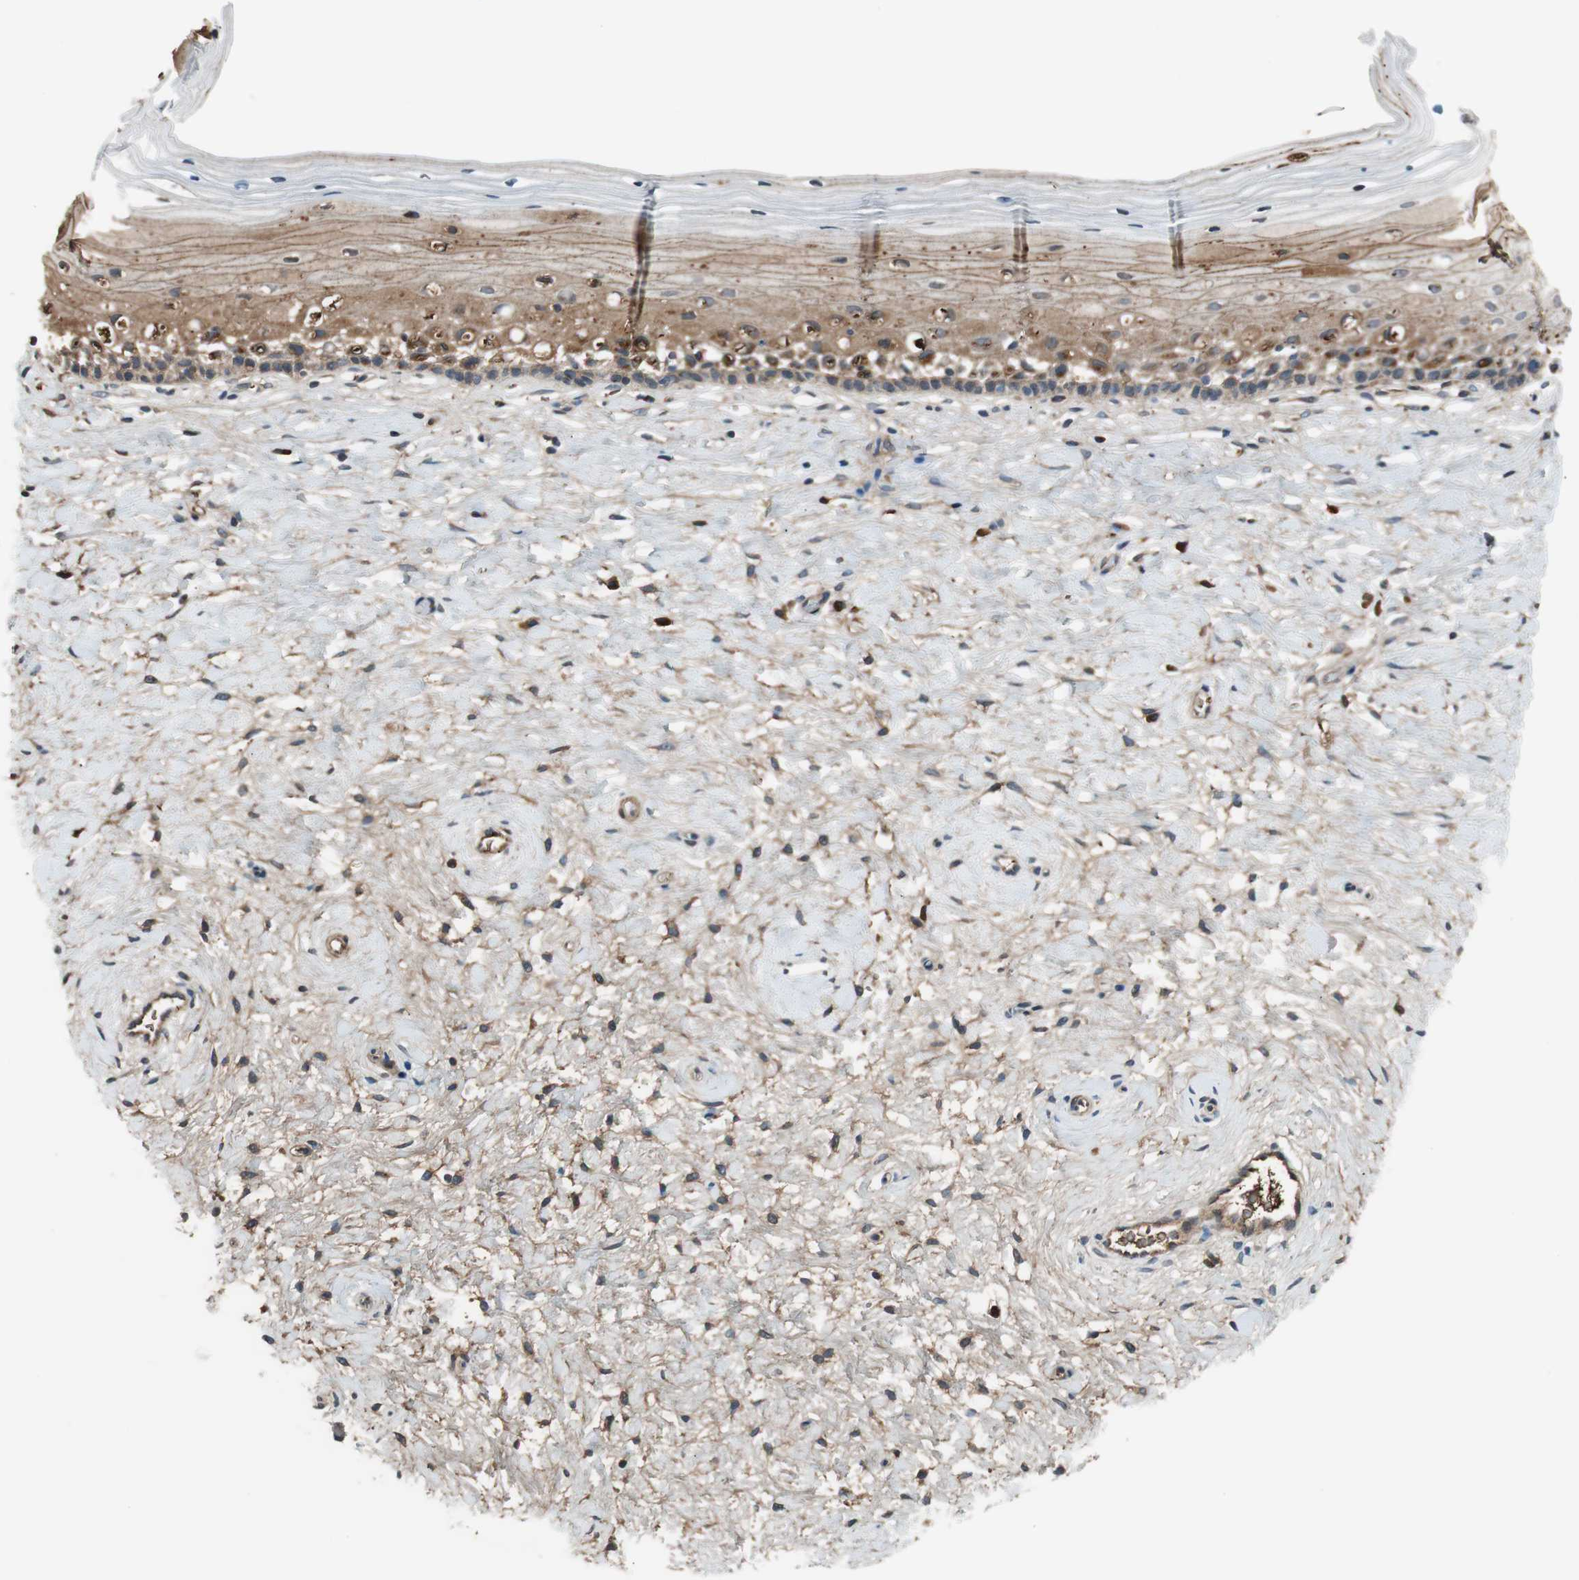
{"staining": {"intensity": "weak", "quantity": ">75%", "location": "cytoplasmic/membranous"}, "tissue": "cervix", "cell_type": "Glandular cells", "image_type": "normal", "snomed": [{"axis": "morphology", "description": "Normal tissue, NOS"}, {"axis": "topography", "description": "Cervix"}], "caption": "Immunohistochemistry (IHC) of normal cervix demonstrates low levels of weak cytoplasmic/membranous positivity in about >75% of glandular cells. (brown staining indicates protein expression, while blue staining denotes nuclei).", "gene": "C4A", "patient": {"sex": "female", "age": 39}}